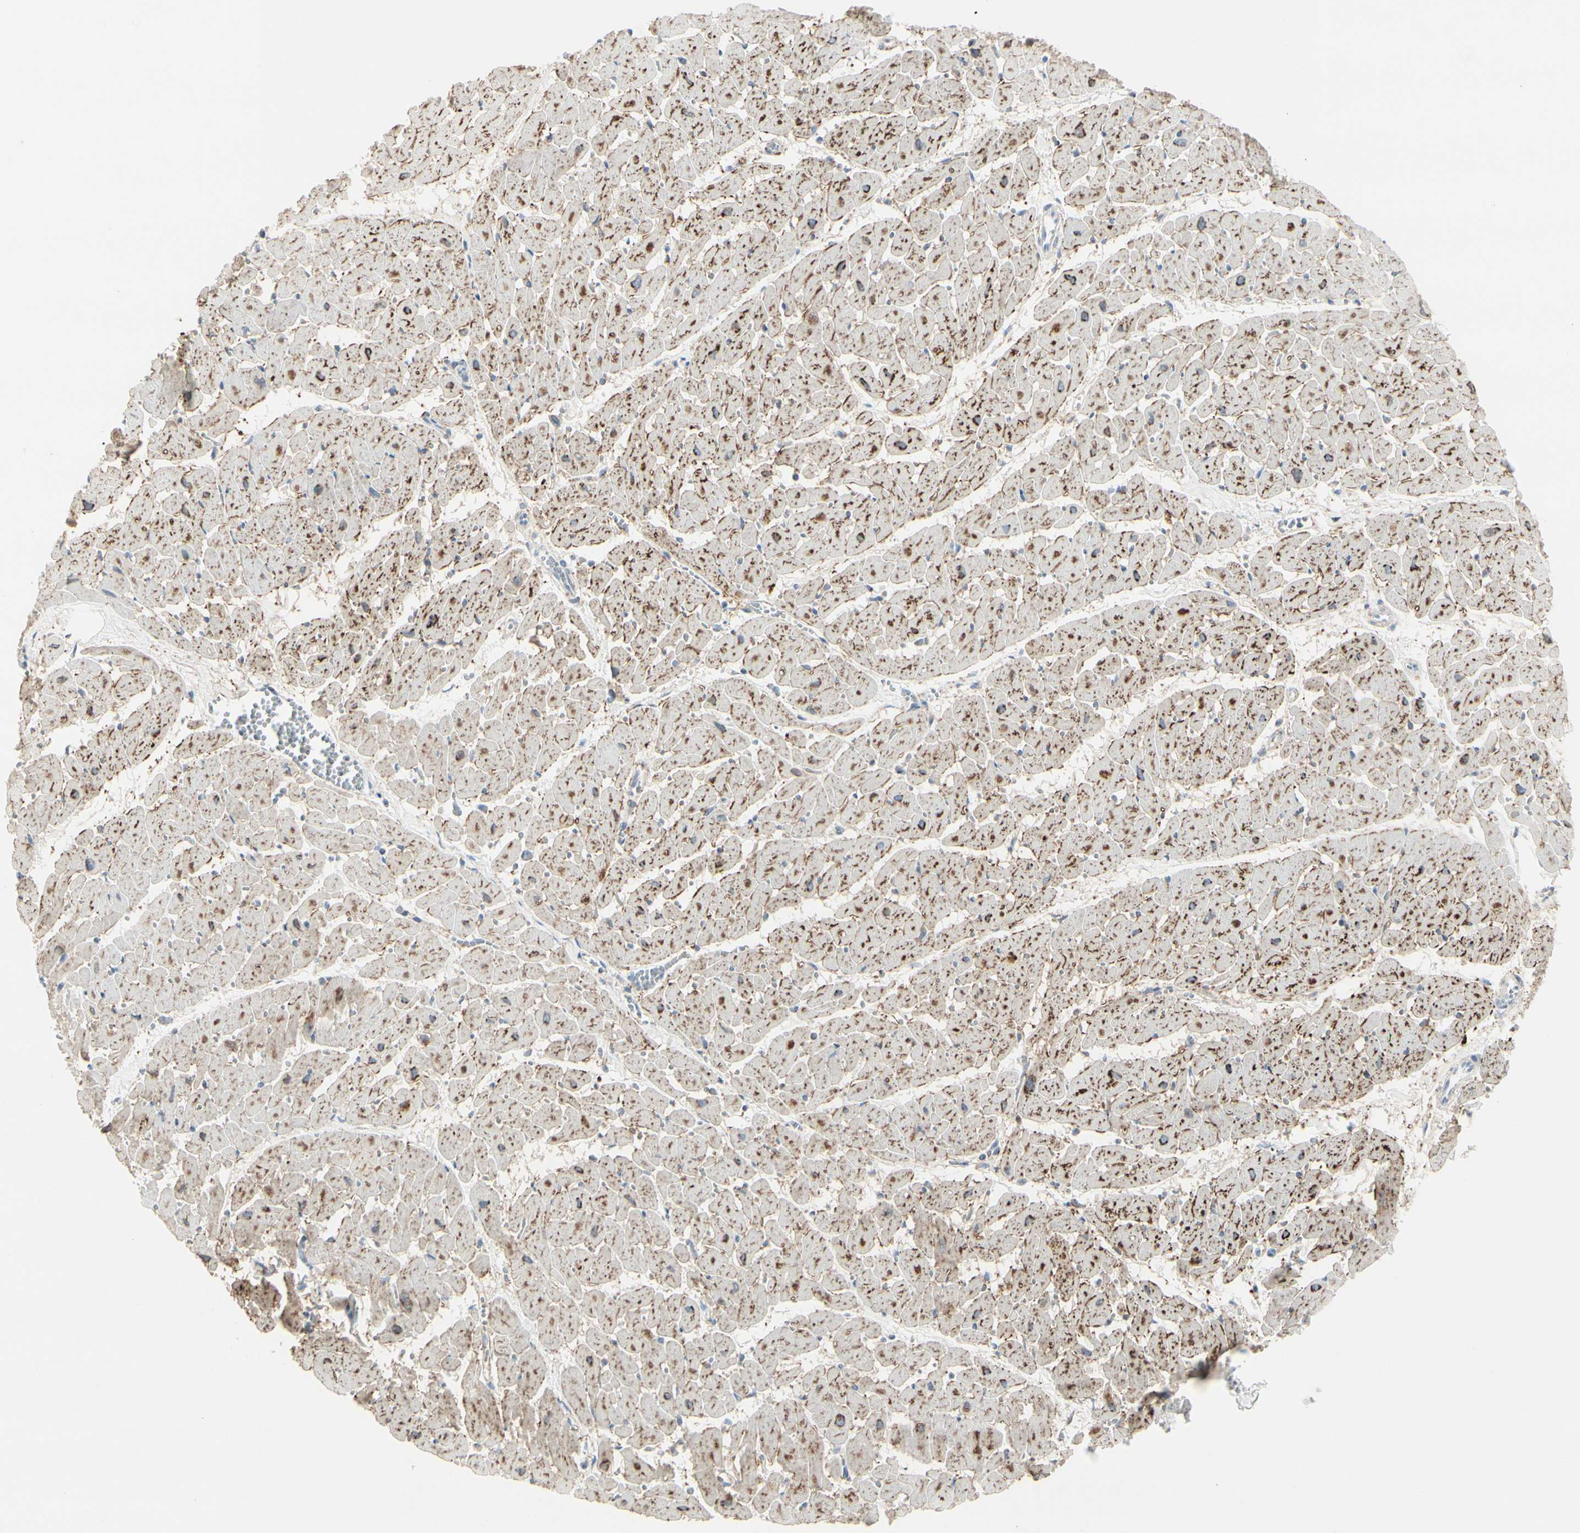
{"staining": {"intensity": "moderate", "quantity": ">75%", "location": "cytoplasmic/membranous"}, "tissue": "heart muscle", "cell_type": "Cardiomyocytes", "image_type": "normal", "snomed": [{"axis": "morphology", "description": "Normal tissue, NOS"}, {"axis": "topography", "description": "Heart"}], "caption": "Heart muscle was stained to show a protein in brown. There is medium levels of moderate cytoplasmic/membranous expression in about >75% of cardiomyocytes. Ihc stains the protein in brown and the nuclei are stained blue.", "gene": "CACNA2D1", "patient": {"sex": "female", "age": 19}}